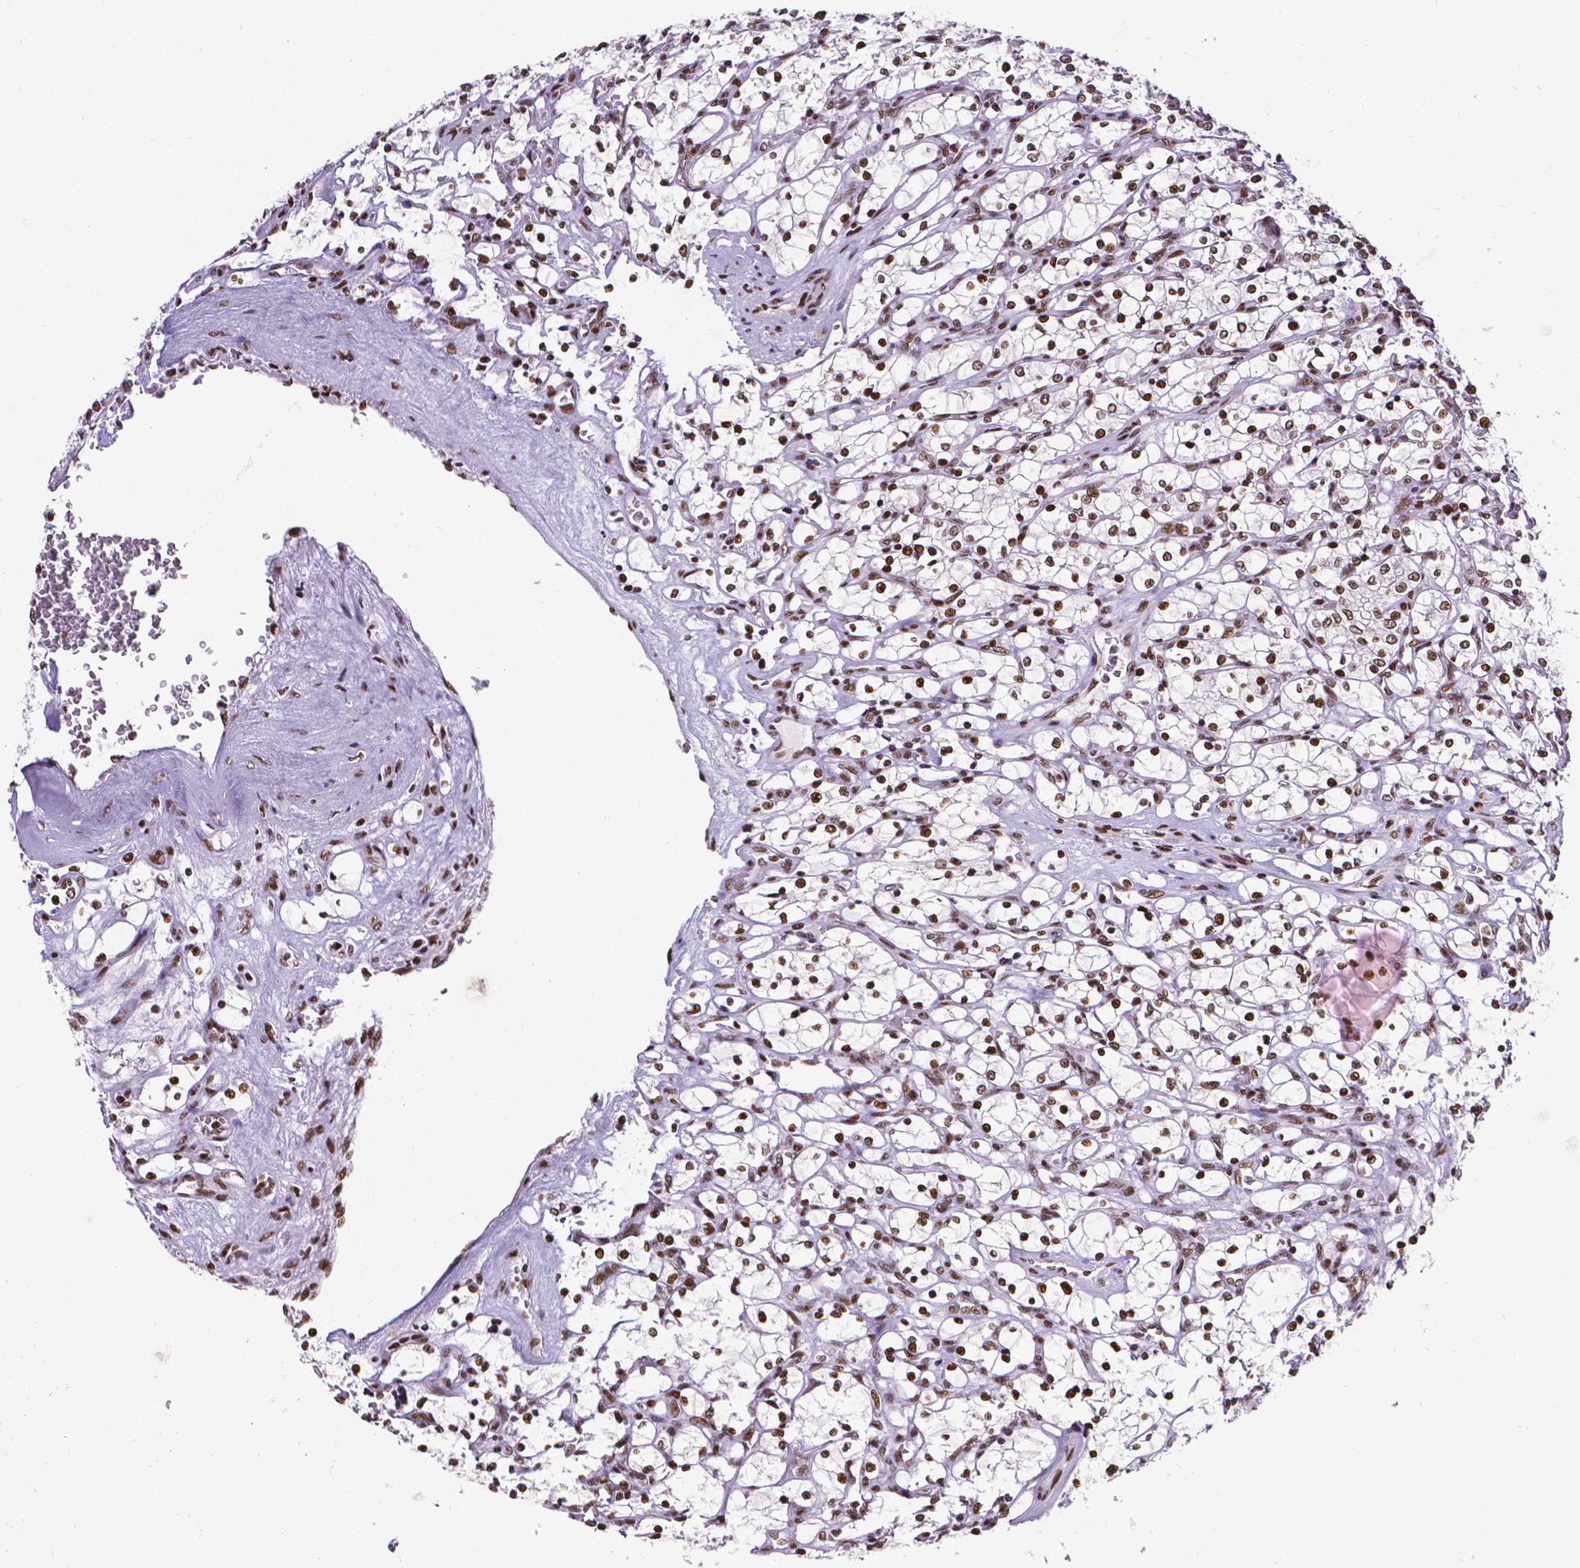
{"staining": {"intensity": "strong", "quantity": ">75%", "location": "nuclear"}, "tissue": "renal cancer", "cell_type": "Tumor cells", "image_type": "cancer", "snomed": [{"axis": "morphology", "description": "Adenocarcinoma, NOS"}, {"axis": "topography", "description": "Kidney"}], "caption": "Strong nuclear staining for a protein is identified in about >75% of tumor cells of adenocarcinoma (renal) using immunohistochemistry.", "gene": "CTCF", "patient": {"sex": "female", "age": 69}}